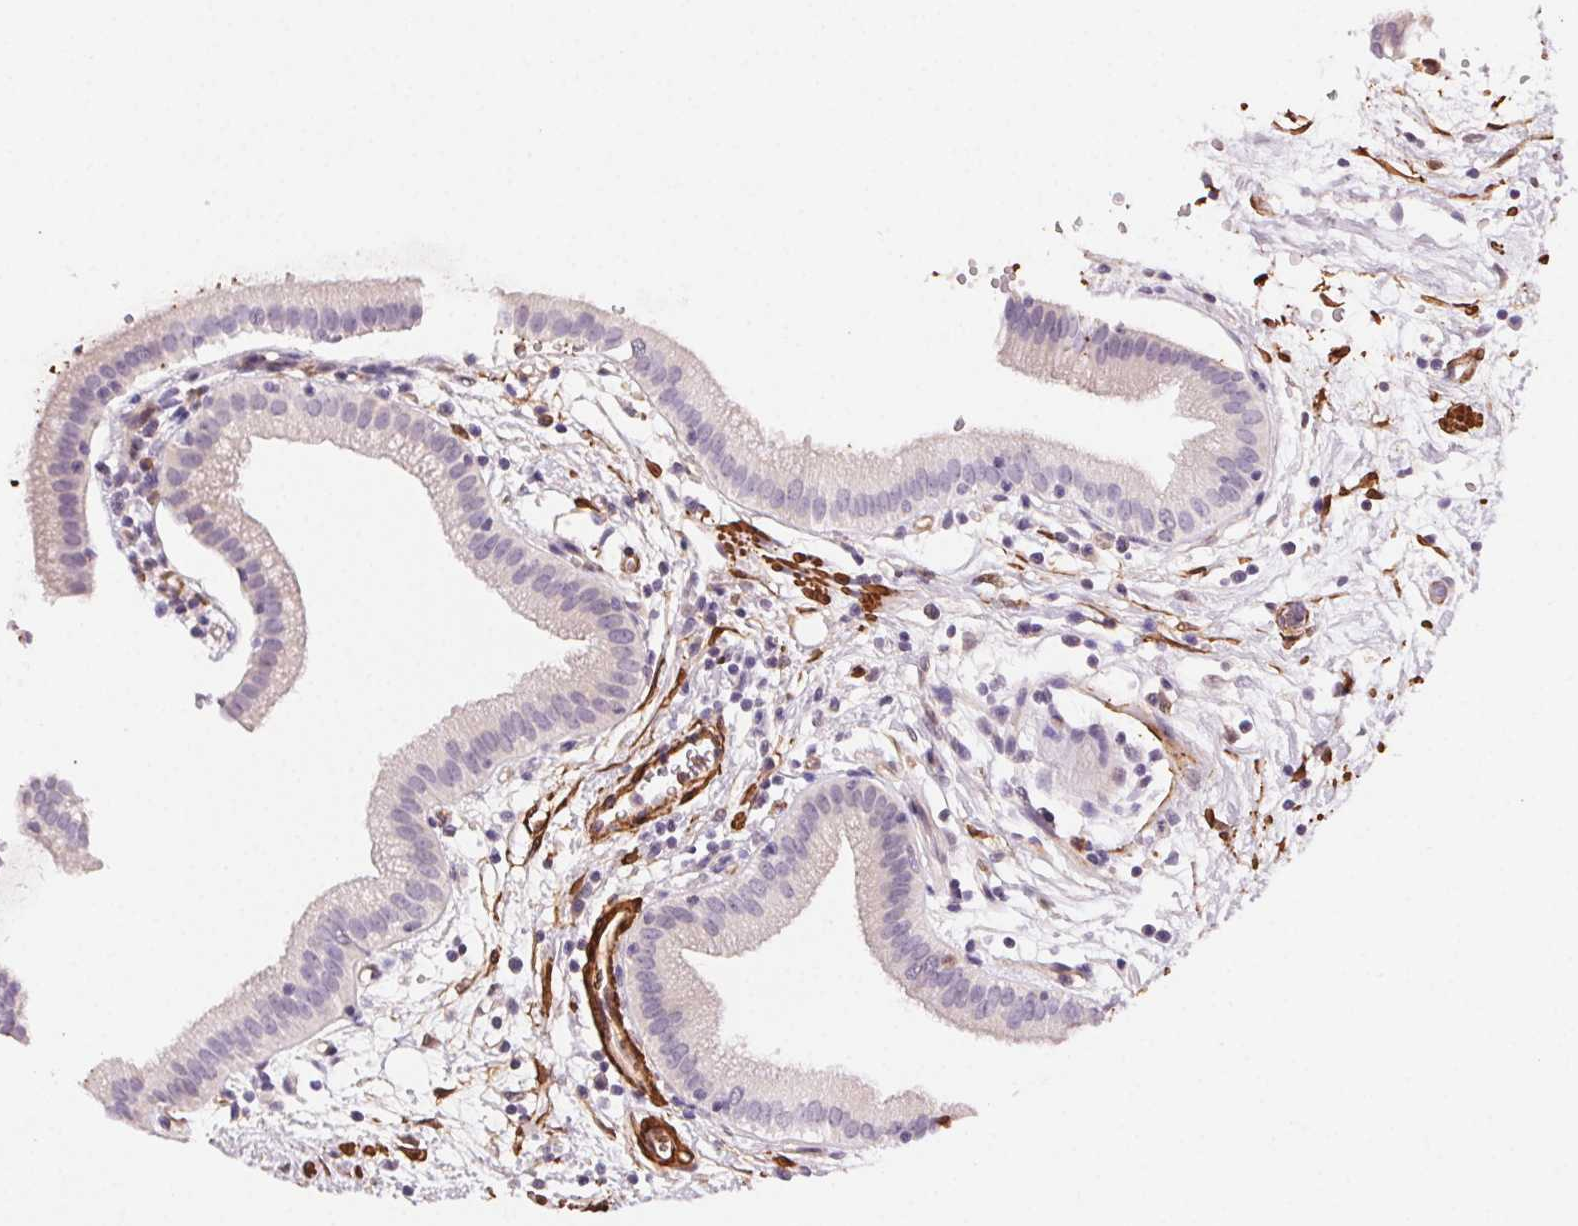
{"staining": {"intensity": "negative", "quantity": "none", "location": "none"}, "tissue": "gallbladder", "cell_type": "Glandular cells", "image_type": "normal", "snomed": [{"axis": "morphology", "description": "Normal tissue, NOS"}, {"axis": "topography", "description": "Gallbladder"}], "caption": "Glandular cells are negative for protein expression in unremarkable human gallbladder. (DAB immunohistochemistry (IHC) visualized using brightfield microscopy, high magnification).", "gene": "GPX8", "patient": {"sex": "female", "age": 65}}